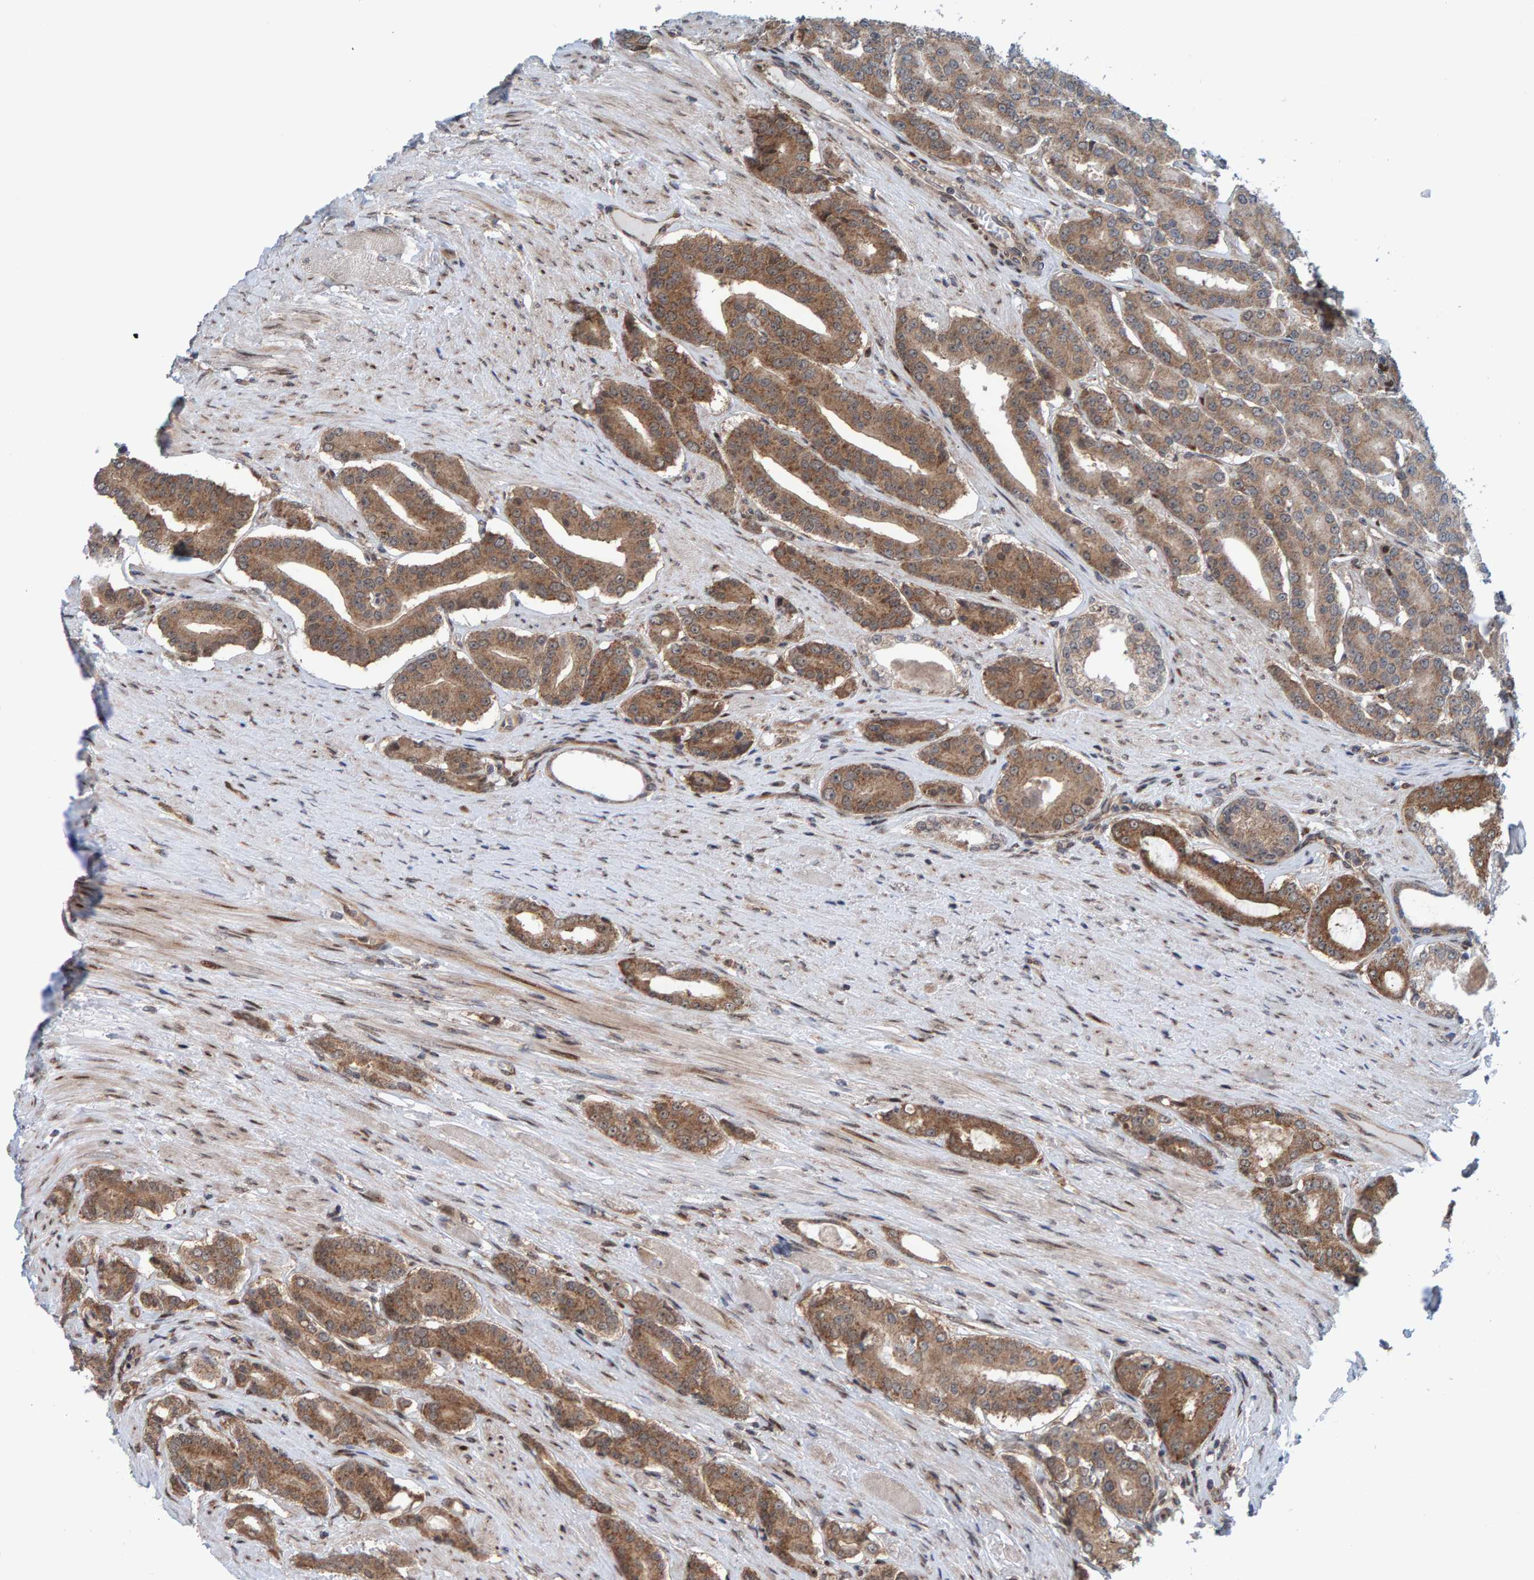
{"staining": {"intensity": "moderate", "quantity": ">75%", "location": "cytoplasmic/membranous"}, "tissue": "prostate cancer", "cell_type": "Tumor cells", "image_type": "cancer", "snomed": [{"axis": "morphology", "description": "Adenocarcinoma, High grade"}, {"axis": "topography", "description": "Prostate"}], "caption": "DAB immunohistochemical staining of high-grade adenocarcinoma (prostate) exhibits moderate cytoplasmic/membranous protein positivity in about >75% of tumor cells.", "gene": "ZNF366", "patient": {"sex": "male", "age": 71}}